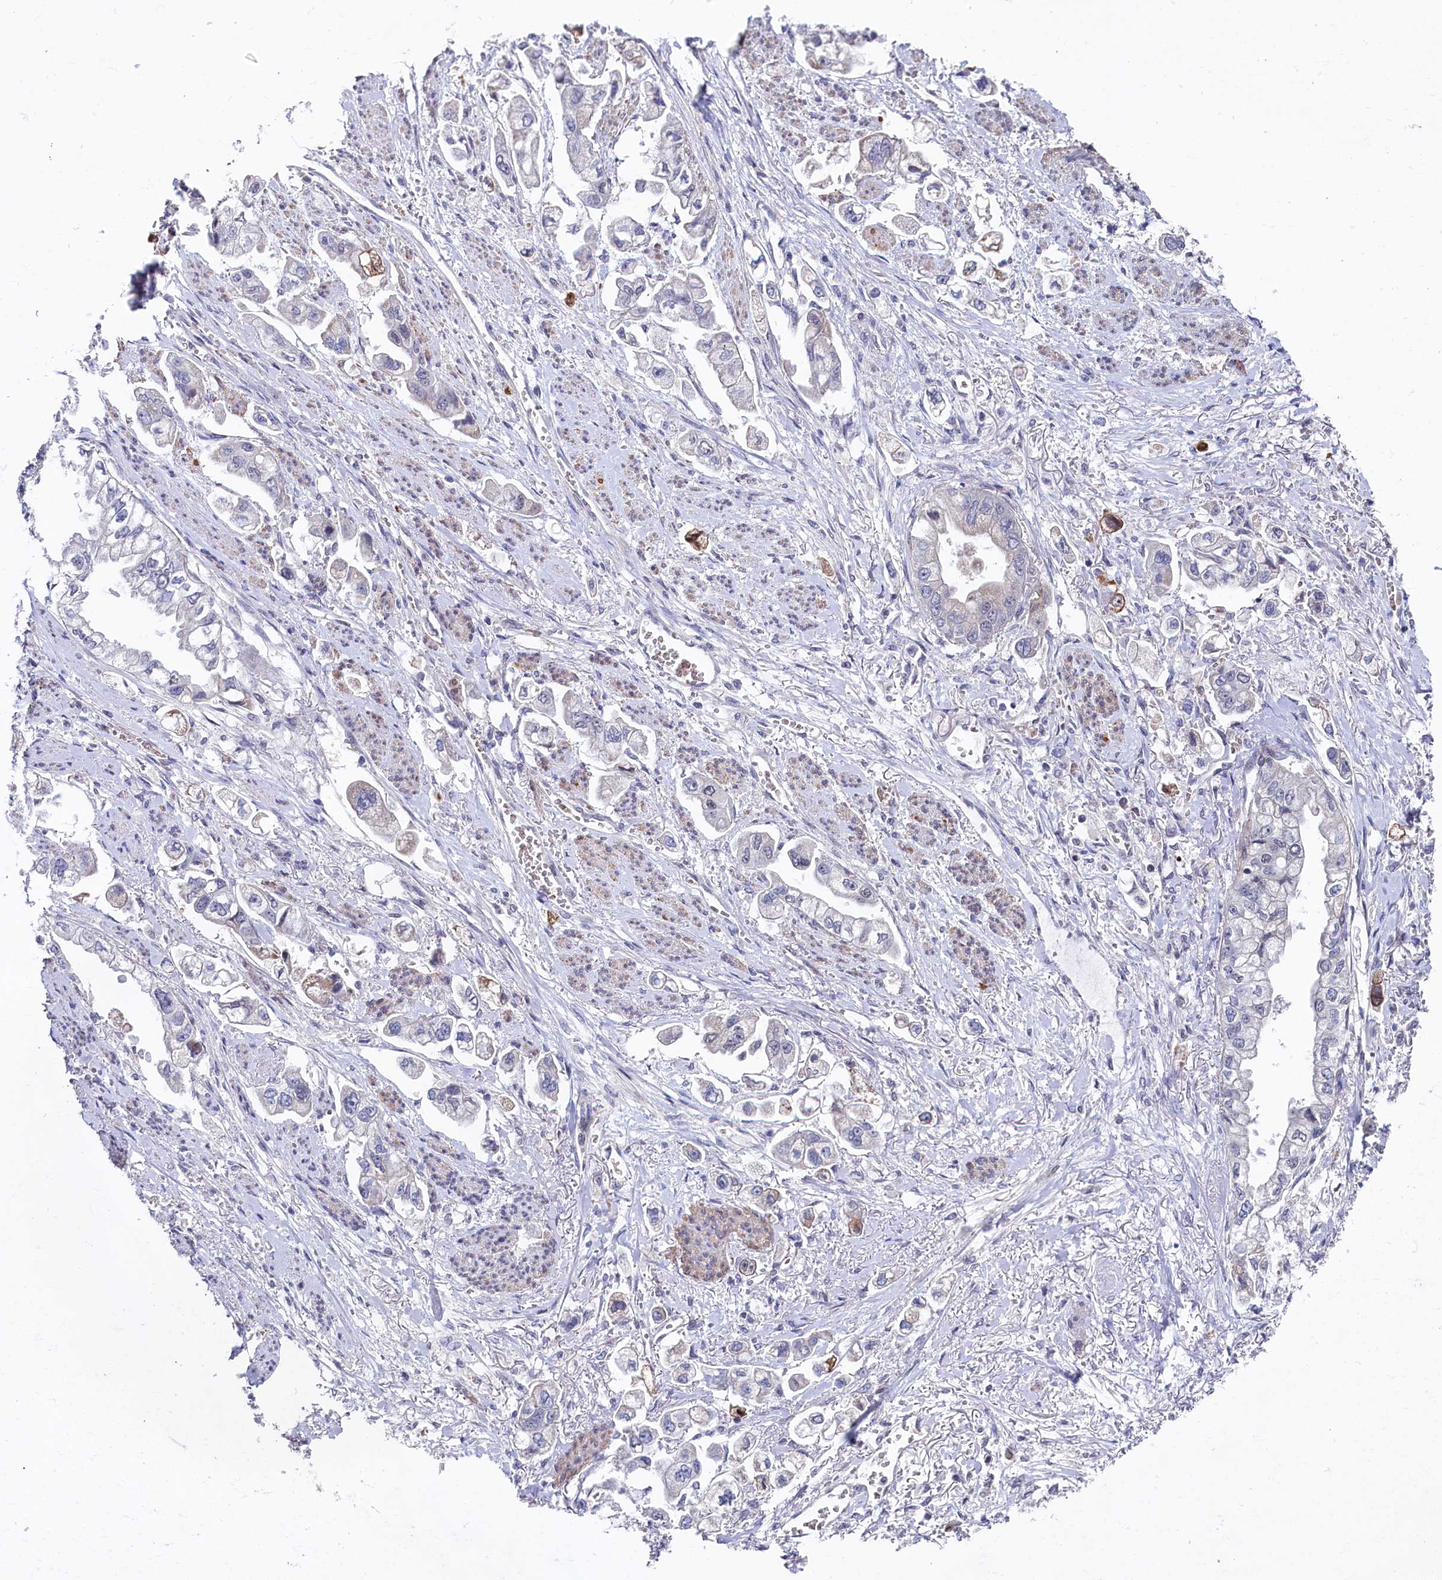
{"staining": {"intensity": "negative", "quantity": "none", "location": "none"}, "tissue": "stomach cancer", "cell_type": "Tumor cells", "image_type": "cancer", "snomed": [{"axis": "morphology", "description": "Adenocarcinoma, NOS"}, {"axis": "topography", "description": "Stomach"}], "caption": "An IHC photomicrograph of stomach cancer is shown. There is no staining in tumor cells of stomach cancer.", "gene": "TIGD4", "patient": {"sex": "male", "age": 62}}